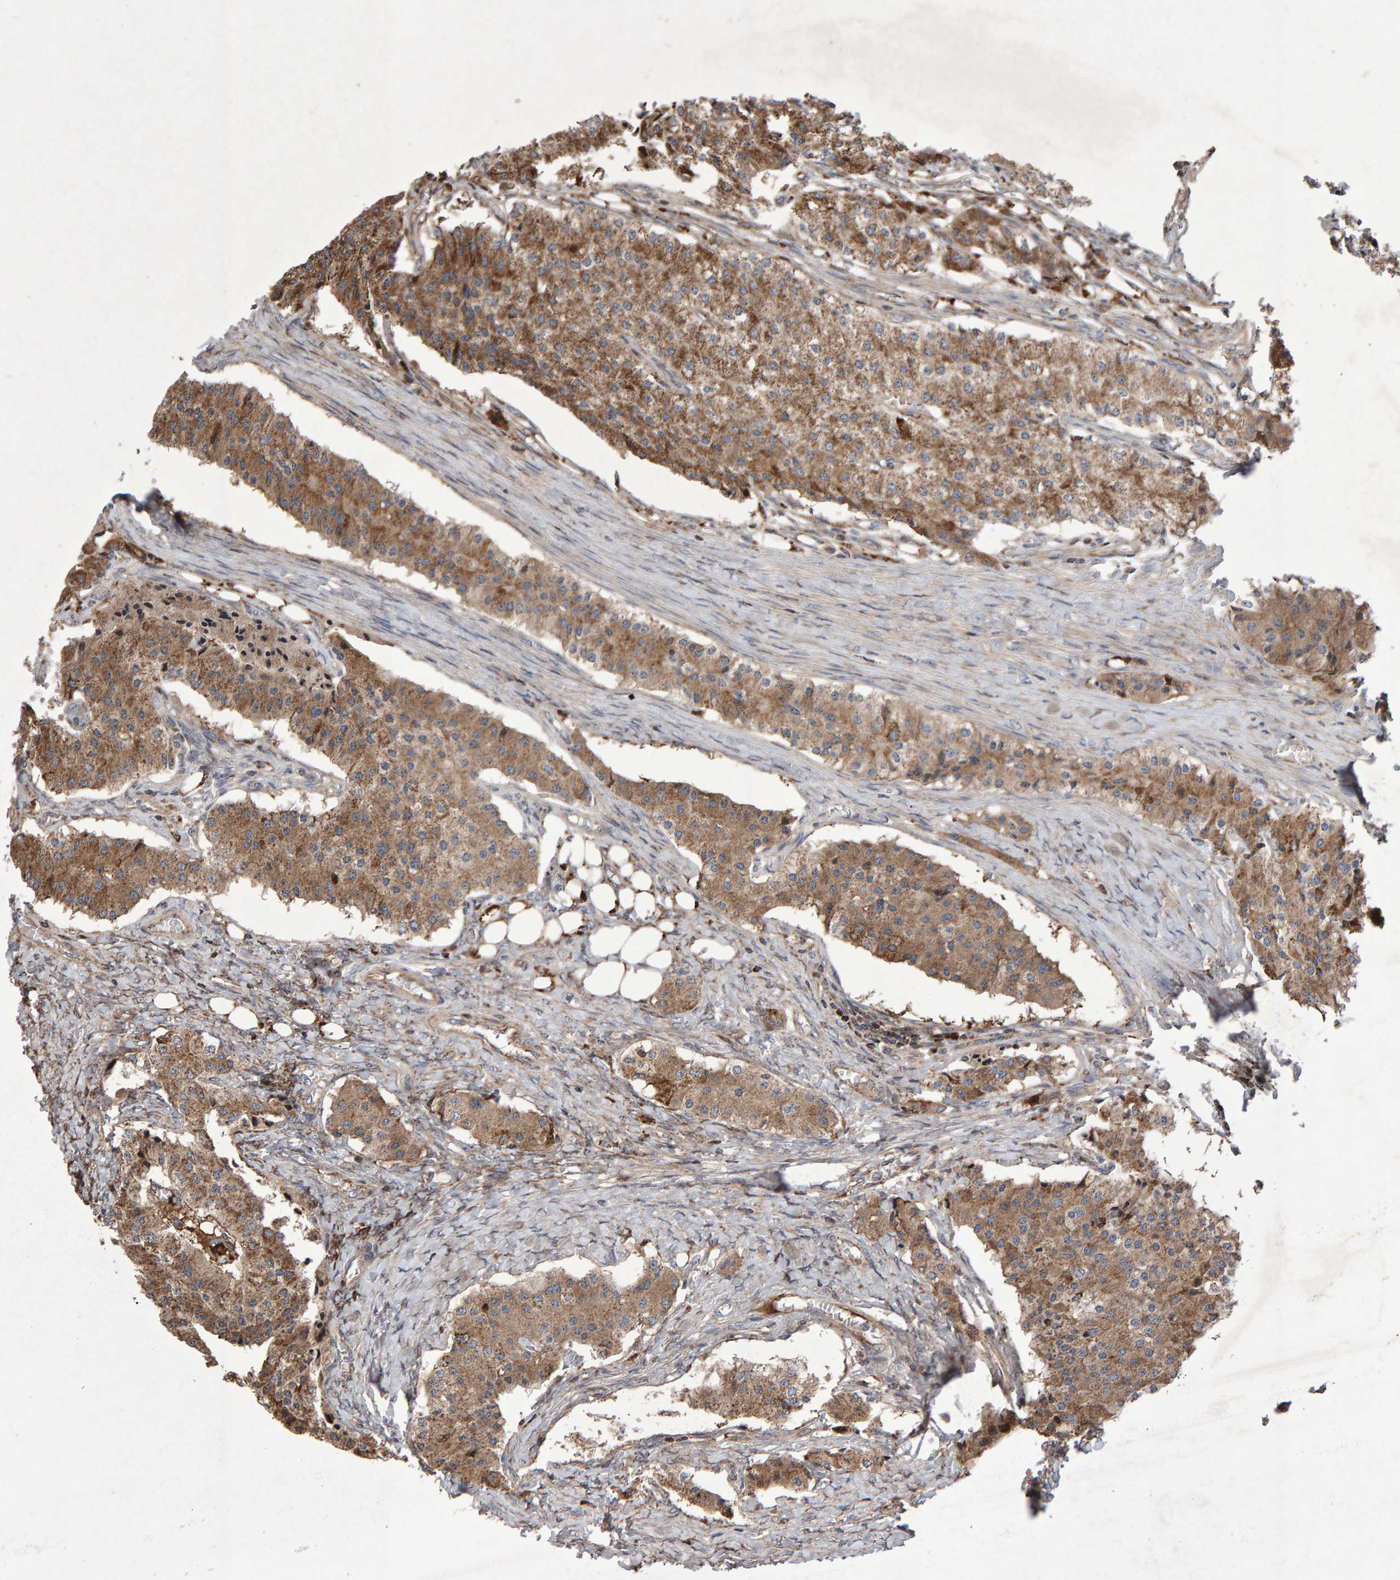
{"staining": {"intensity": "moderate", "quantity": ">75%", "location": "cytoplasmic/membranous"}, "tissue": "carcinoid", "cell_type": "Tumor cells", "image_type": "cancer", "snomed": [{"axis": "morphology", "description": "Carcinoid, malignant, NOS"}, {"axis": "topography", "description": "Colon"}], "caption": "Human carcinoid stained with a protein marker reveals moderate staining in tumor cells.", "gene": "PECR", "patient": {"sex": "female", "age": 52}}